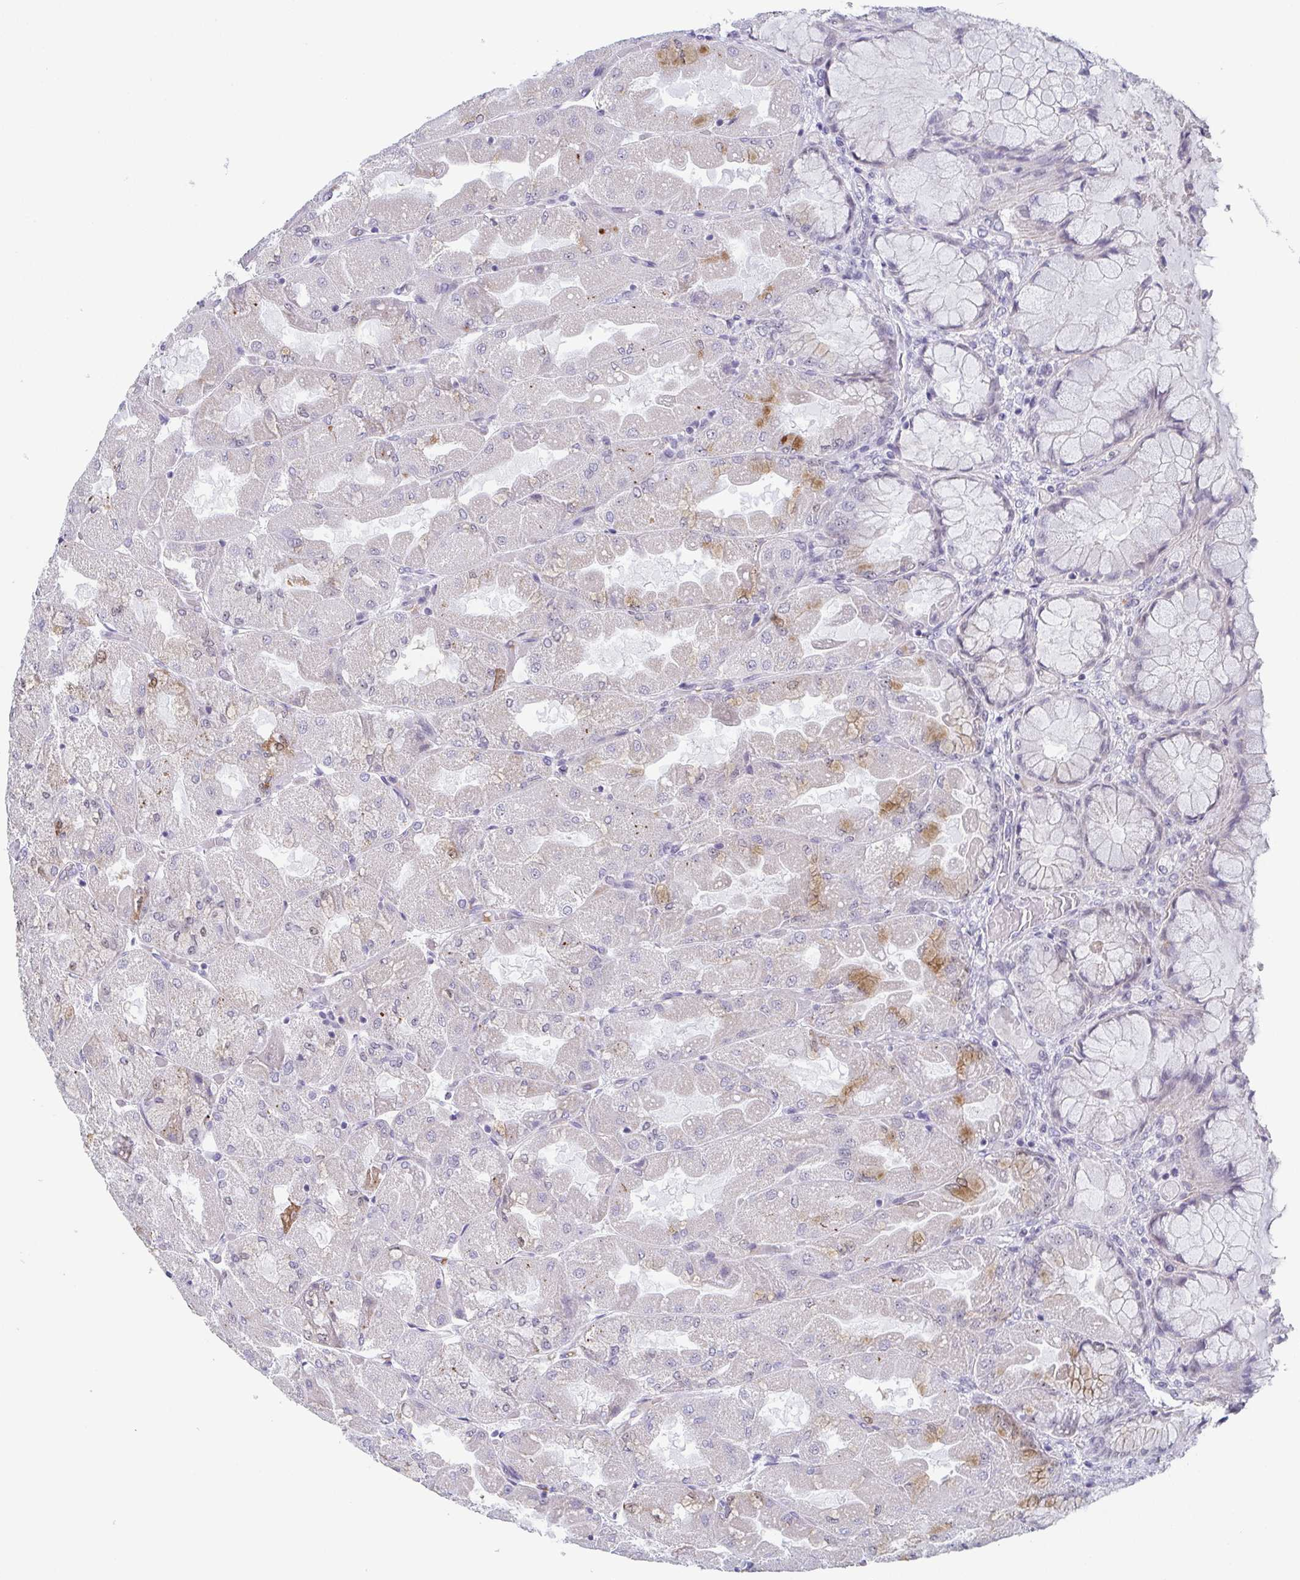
{"staining": {"intensity": "moderate", "quantity": "<25%", "location": "cytoplasmic/membranous,nuclear"}, "tissue": "stomach", "cell_type": "Glandular cells", "image_type": "normal", "snomed": [{"axis": "morphology", "description": "Normal tissue, NOS"}, {"axis": "topography", "description": "Stomach"}], "caption": "The micrograph demonstrates staining of benign stomach, revealing moderate cytoplasmic/membranous,nuclear protein staining (brown color) within glandular cells. The protein of interest is shown in brown color, while the nuclei are stained blue.", "gene": "EXOSC7", "patient": {"sex": "female", "age": 61}}